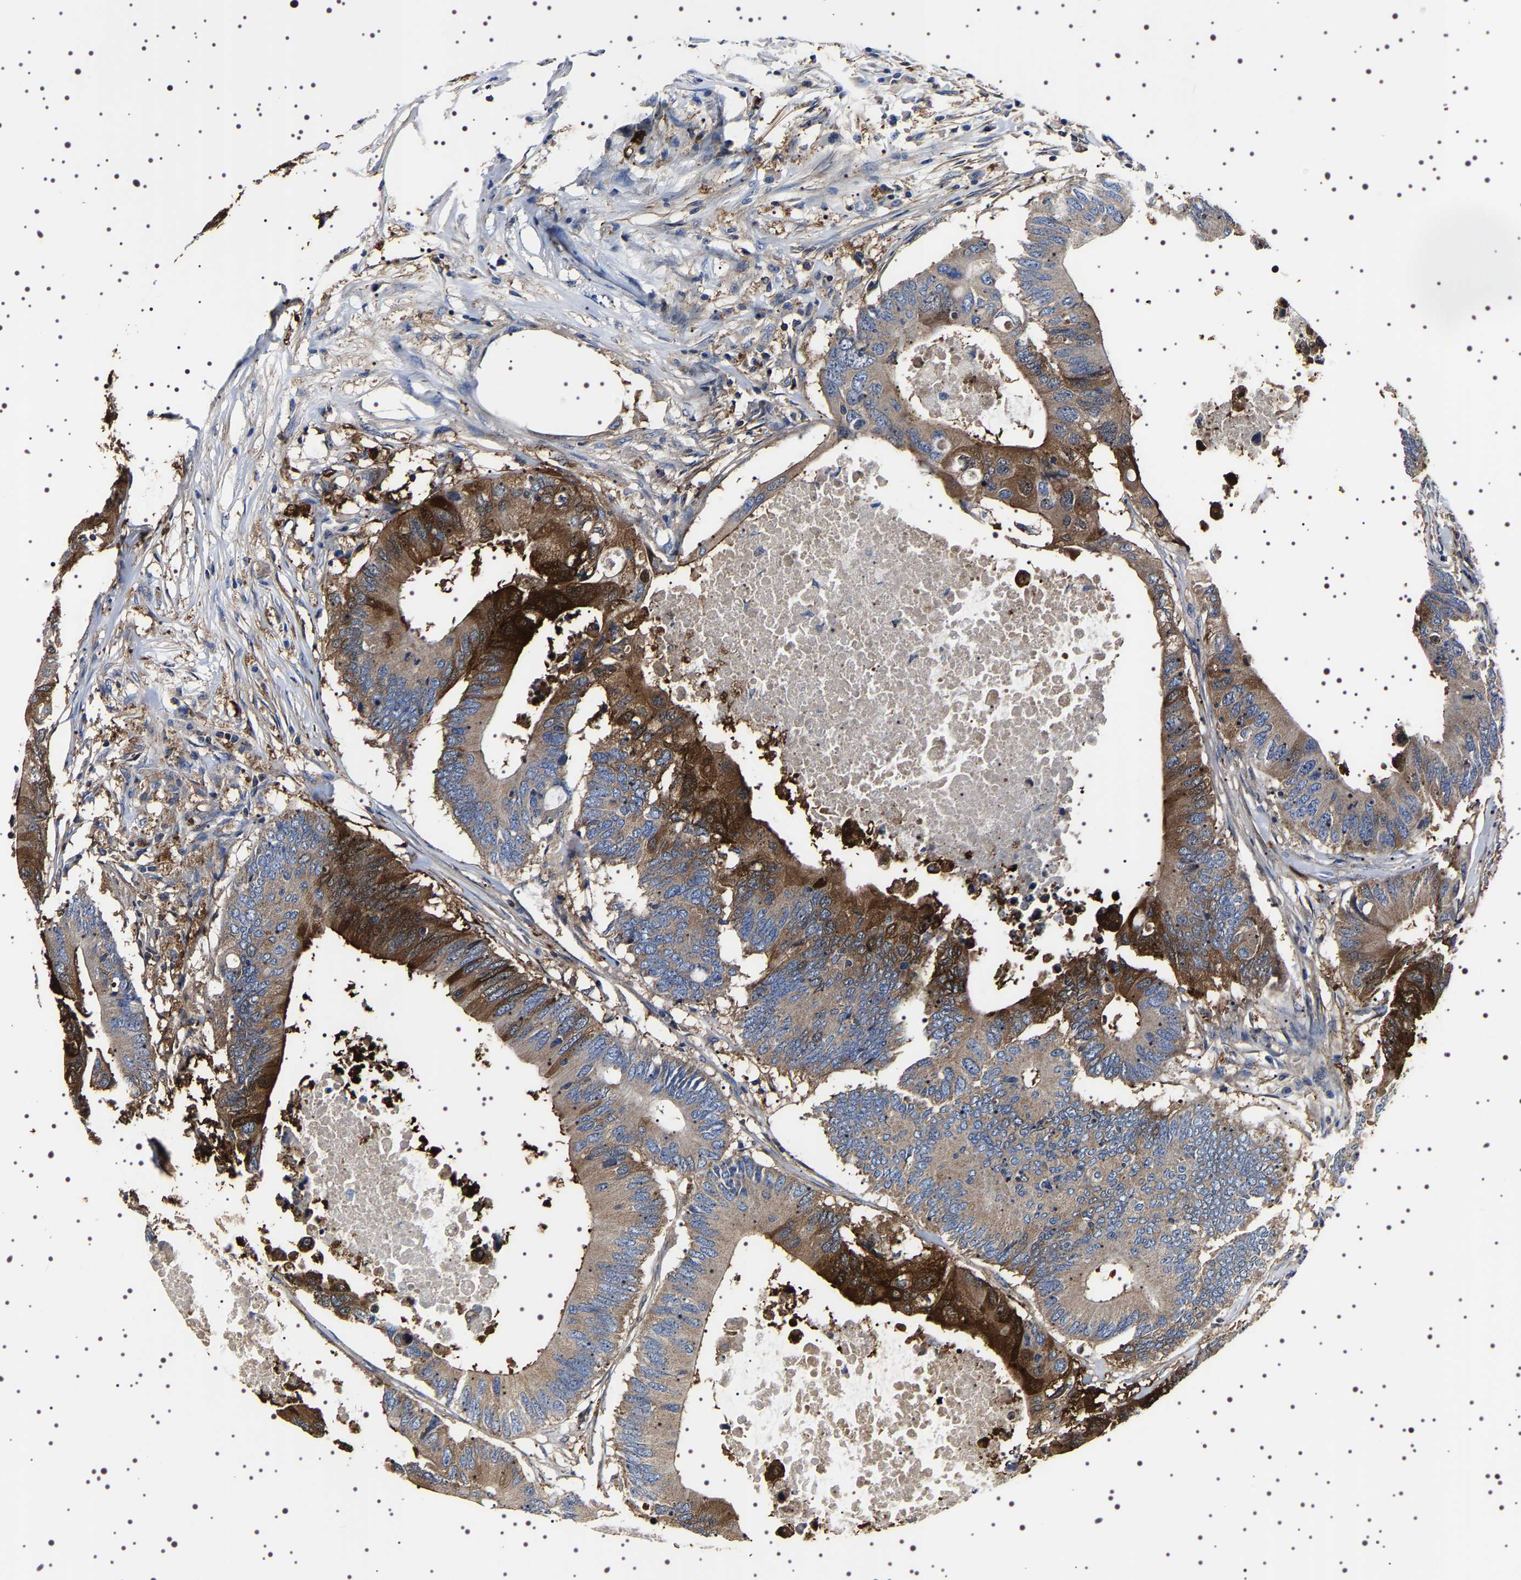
{"staining": {"intensity": "moderate", "quantity": "<25%", "location": "cytoplasmic/membranous"}, "tissue": "colorectal cancer", "cell_type": "Tumor cells", "image_type": "cancer", "snomed": [{"axis": "morphology", "description": "Adenocarcinoma, NOS"}, {"axis": "topography", "description": "Colon"}], "caption": "Immunohistochemical staining of human colorectal cancer exhibits low levels of moderate cytoplasmic/membranous protein expression in approximately <25% of tumor cells.", "gene": "WDR1", "patient": {"sex": "male", "age": 71}}